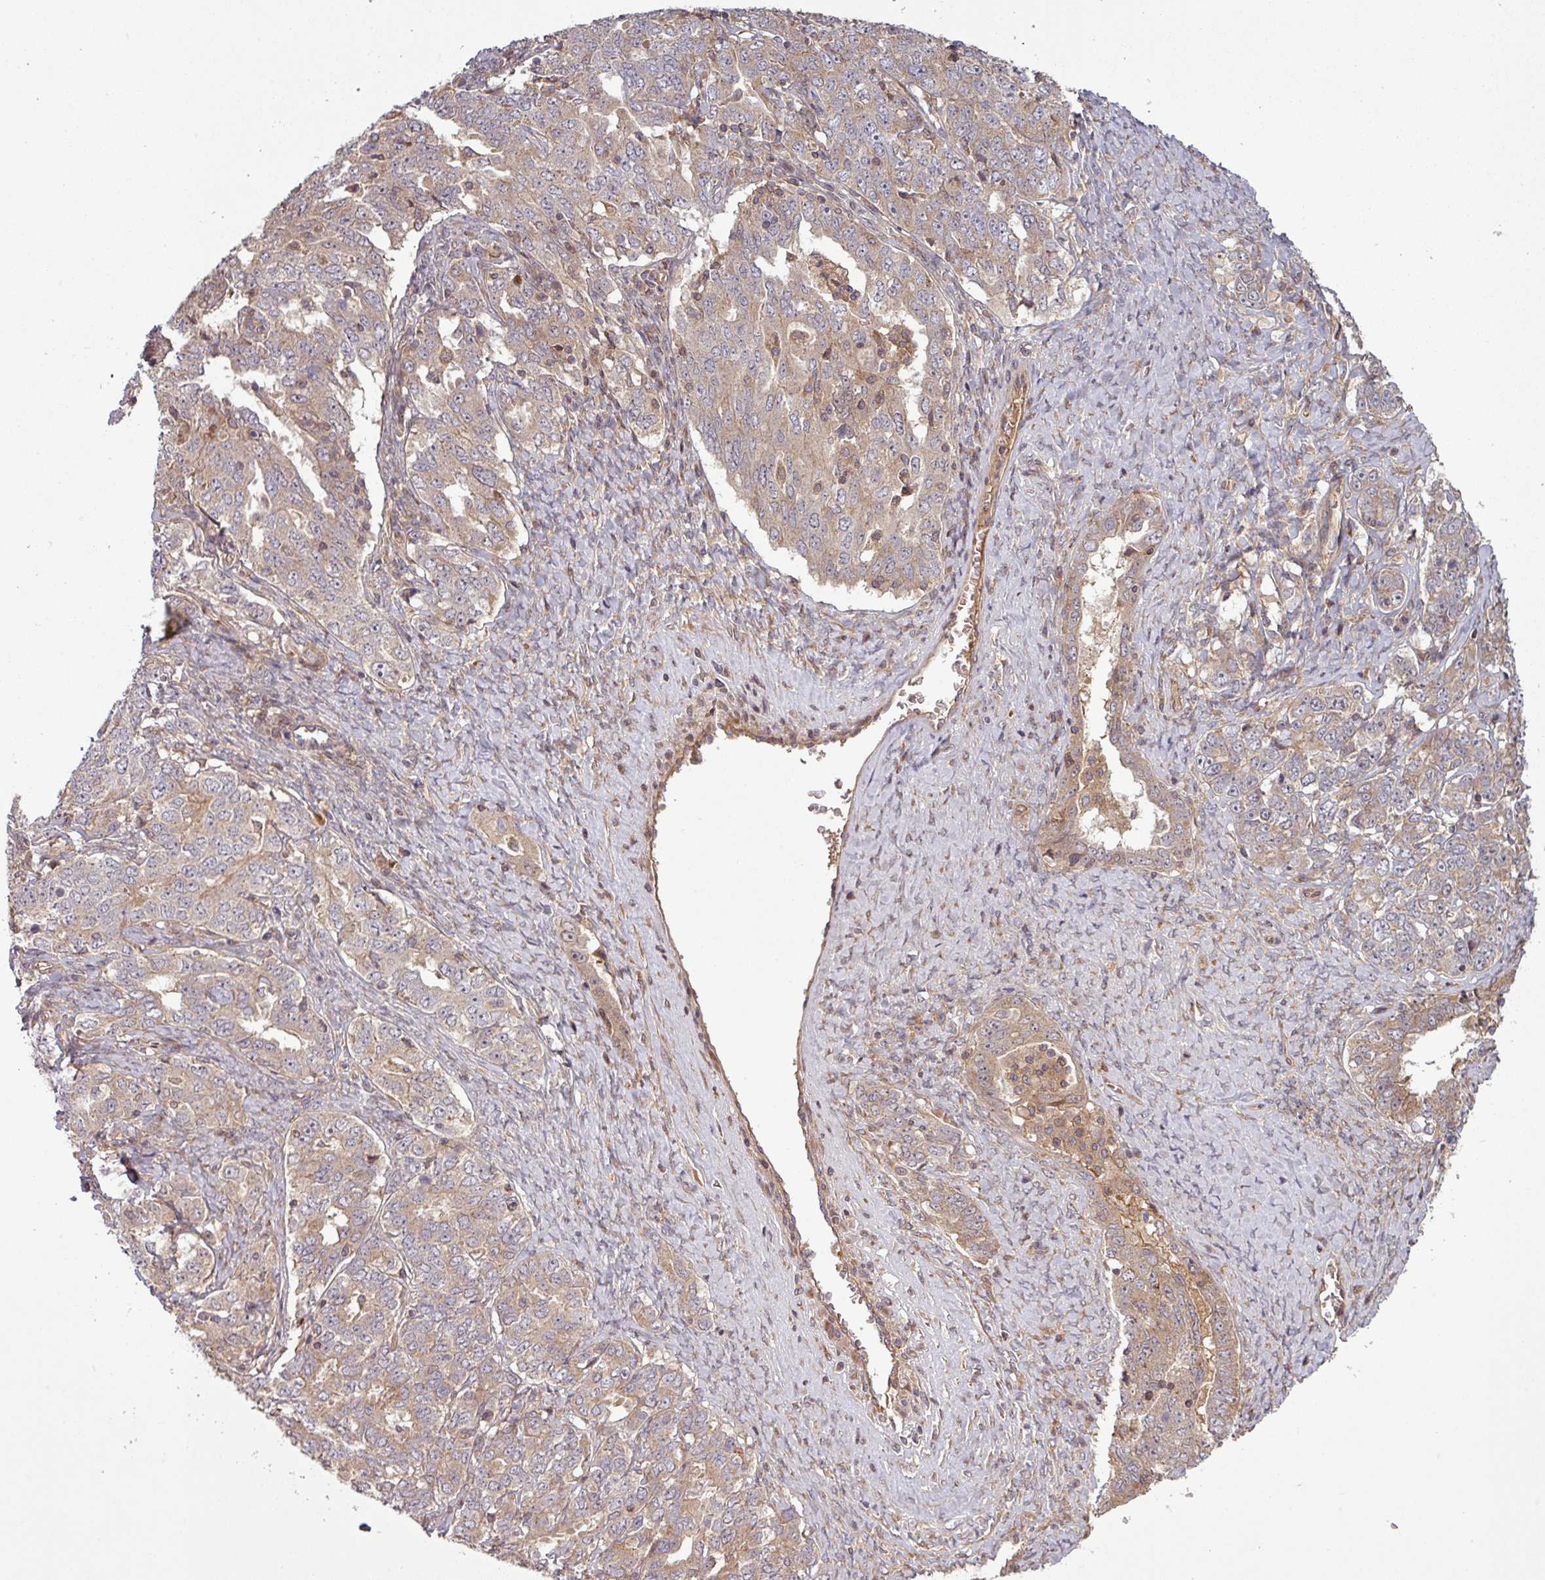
{"staining": {"intensity": "weak", "quantity": "25%-75%", "location": "cytoplasmic/membranous"}, "tissue": "ovarian cancer", "cell_type": "Tumor cells", "image_type": "cancer", "snomed": [{"axis": "morphology", "description": "Carcinoma, endometroid"}, {"axis": "topography", "description": "Ovary"}], "caption": "IHC (DAB) staining of human endometroid carcinoma (ovarian) exhibits weak cytoplasmic/membranous protein expression in about 25%-75% of tumor cells. Using DAB (brown) and hematoxylin (blue) stains, captured at high magnification using brightfield microscopy.", "gene": "SNRNP25", "patient": {"sex": "female", "age": 62}}